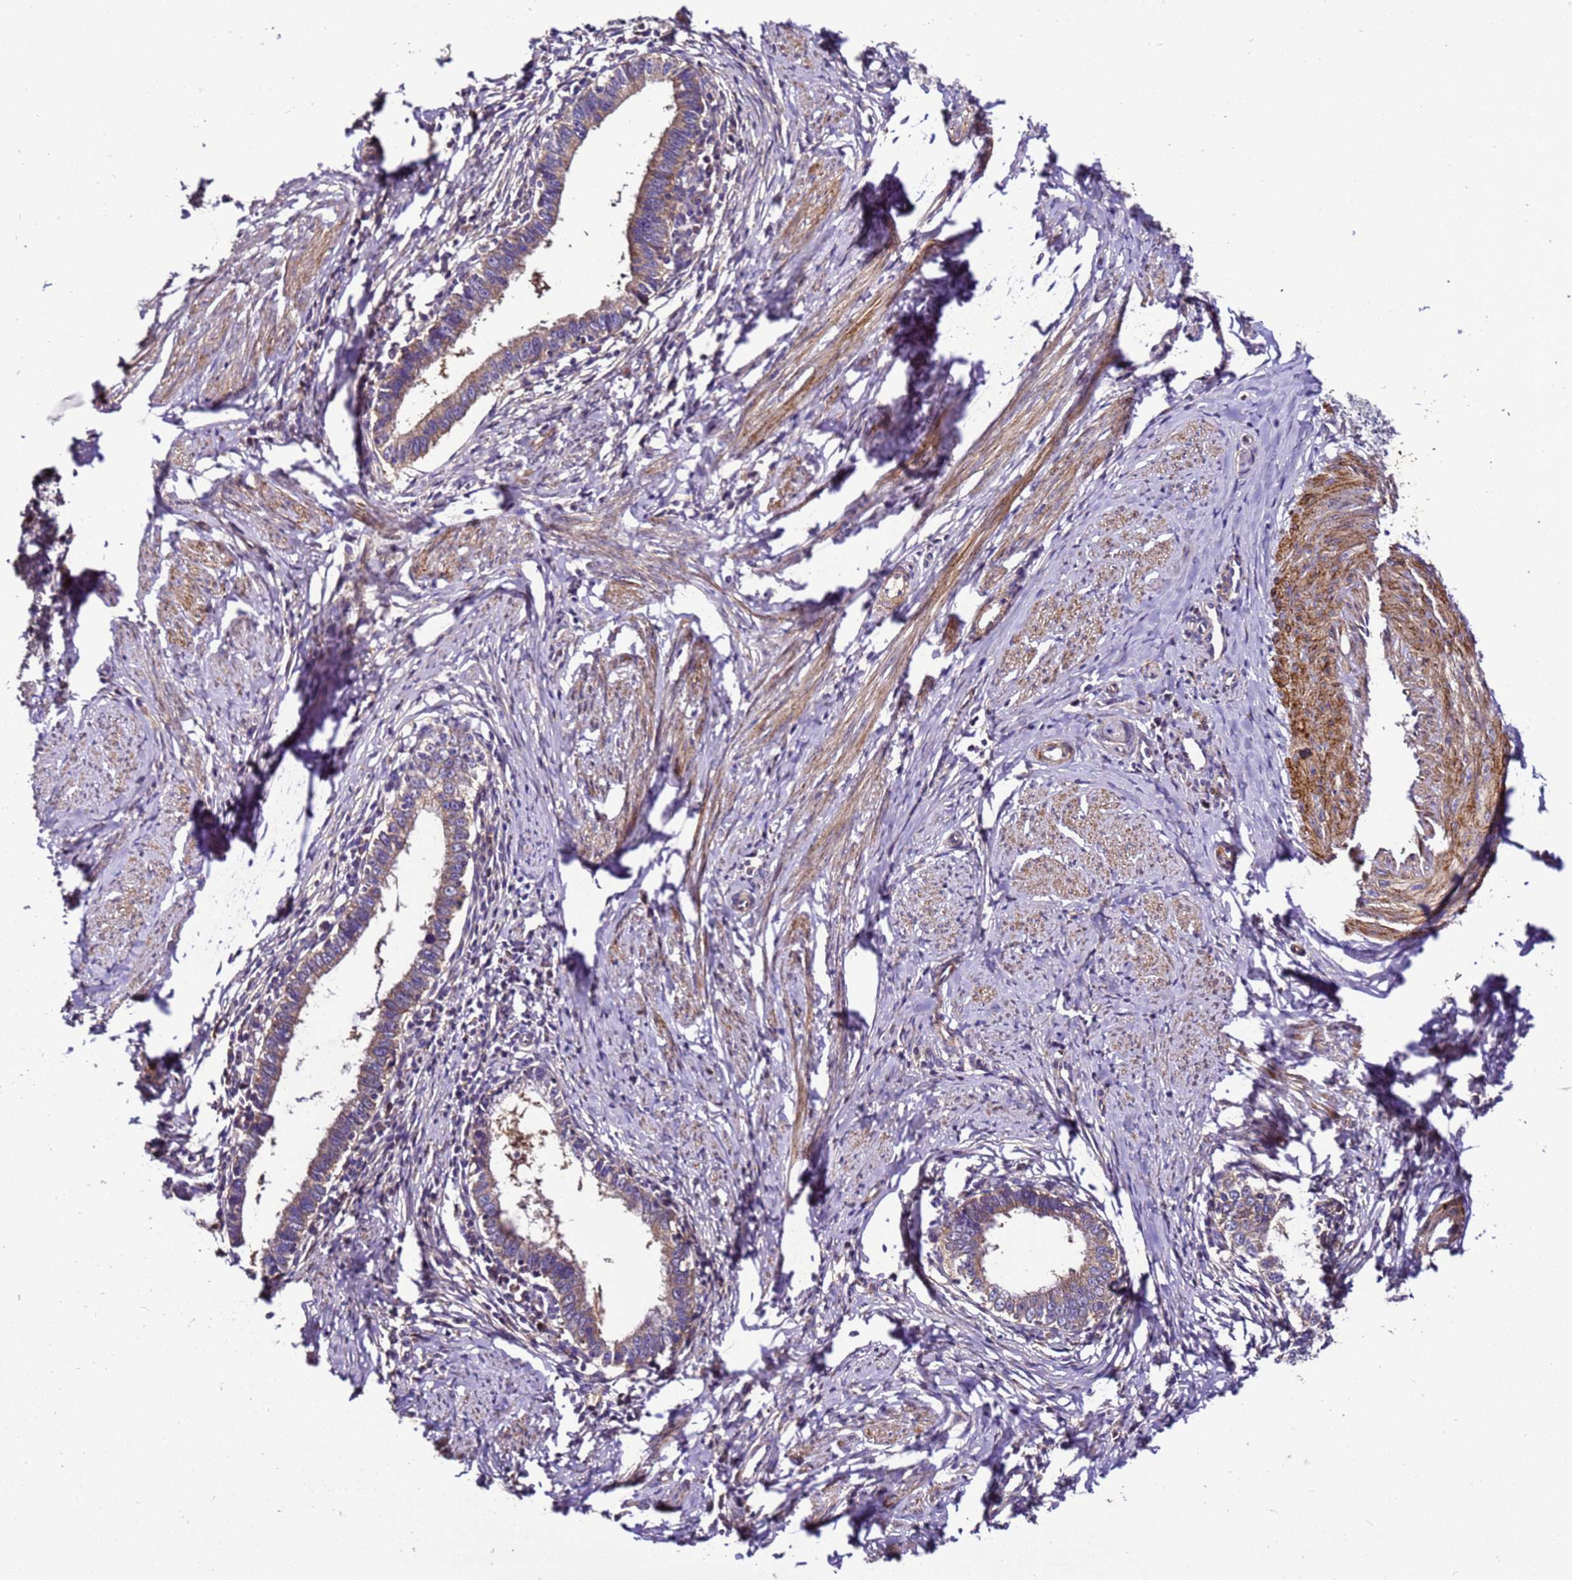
{"staining": {"intensity": "weak", "quantity": ">75%", "location": "cytoplasmic/membranous"}, "tissue": "cervical cancer", "cell_type": "Tumor cells", "image_type": "cancer", "snomed": [{"axis": "morphology", "description": "Adenocarcinoma, NOS"}, {"axis": "topography", "description": "Cervix"}], "caption": "A high-resolution photomicrograph shows IHC staining of cervical adenocarcinoma, which displays weak cytoplasmic/membranous positivity in about >75% of tumor cells. The staining was performed using DAB, with brown indicating positive protein expression. Nuclei are stained blue with hematoxylin.", "gene": "ZNF417", "patient": {"sex": "female", "age": 36}}